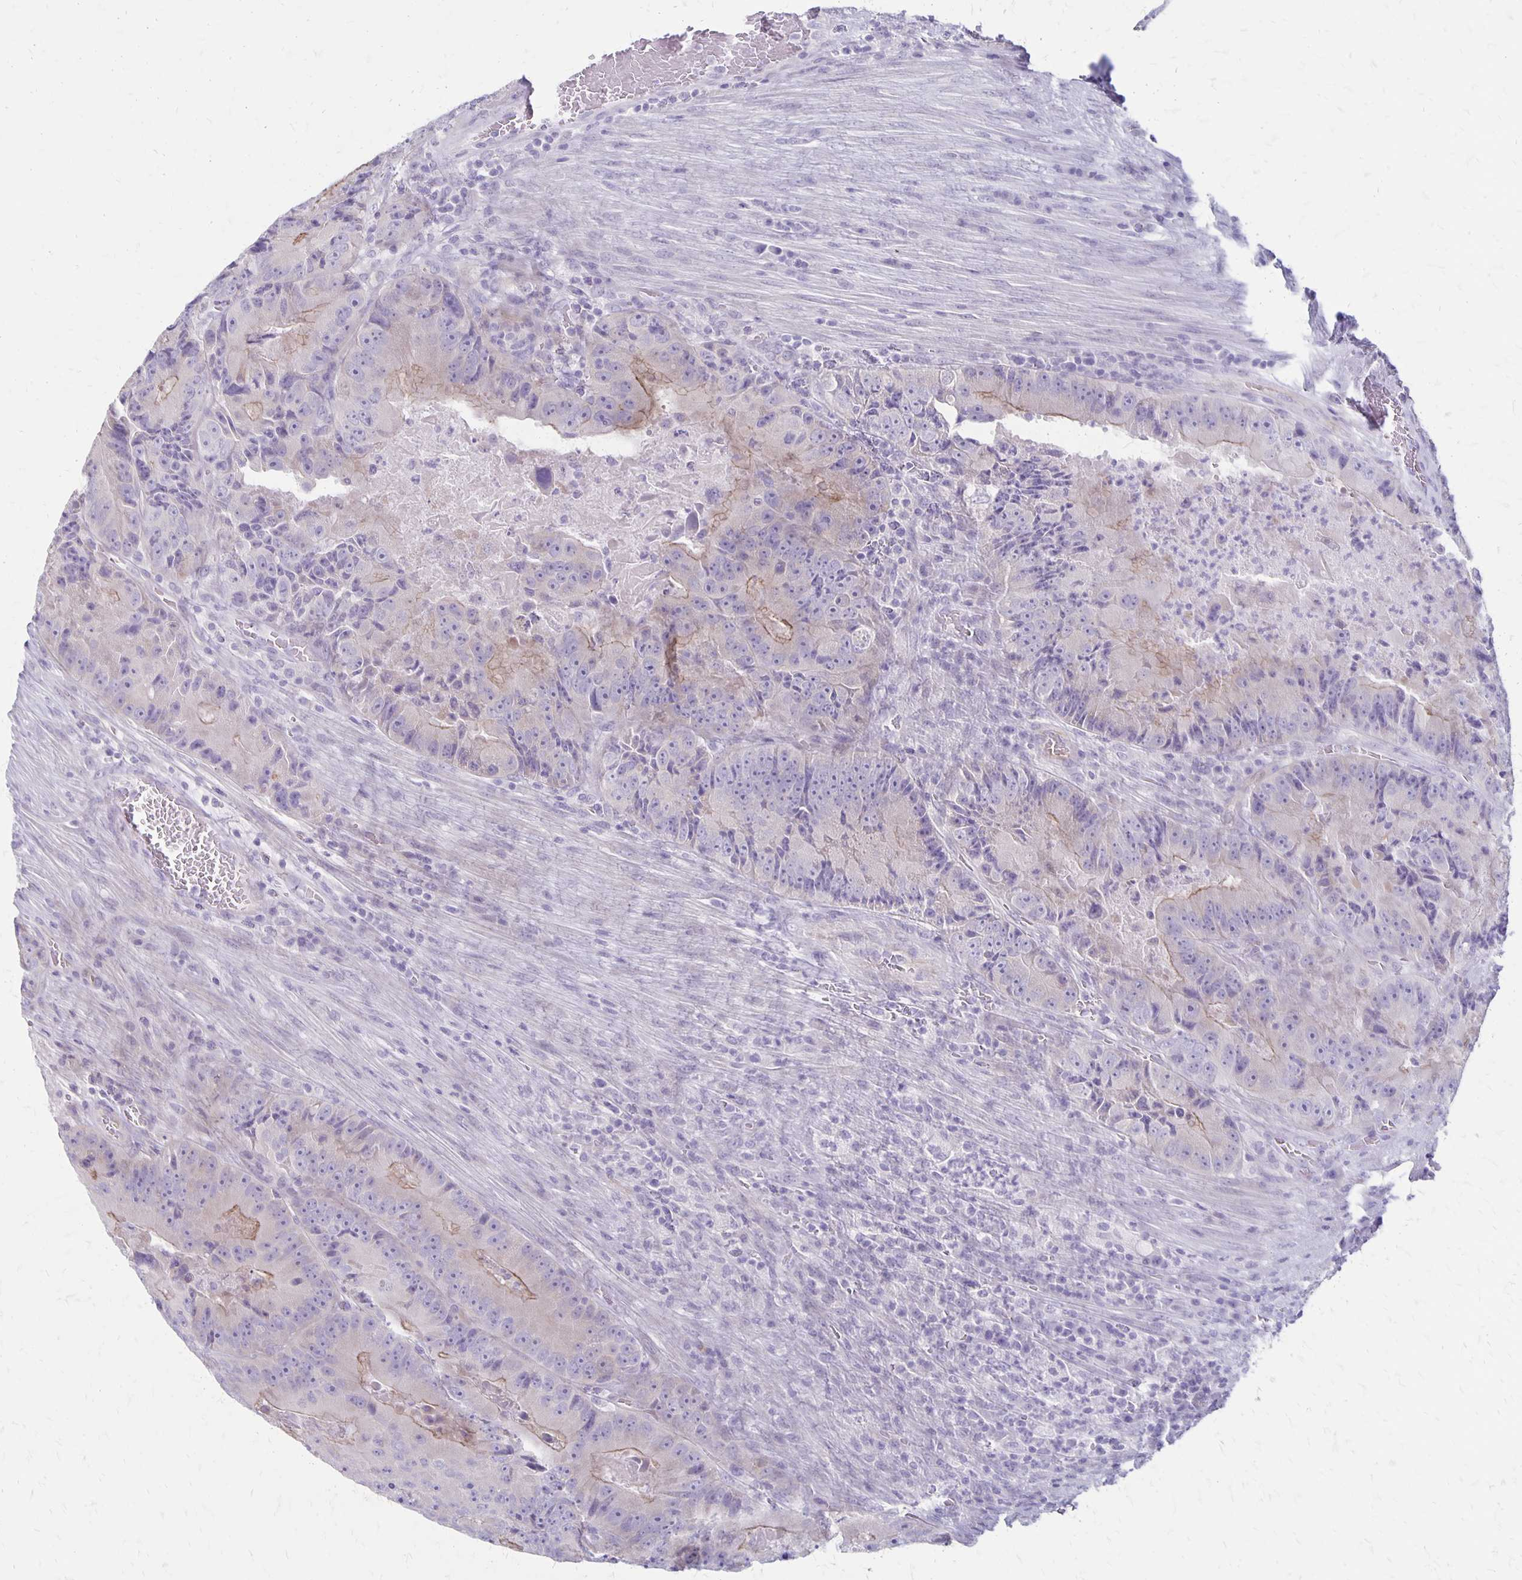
{"staining": {"intensity": "weak", "quantity": "25%-75%", "location": "cytoplasmic/membranous"}, "tissue": "colorectal cancer", "cell_type": "Tumor cells", "image_type": "cancer", "snomed": [{"axis": "morphology", "description": "Adenocarcinoma, NOS"}, {"axis": "topography", "description": "Colon"}], "caption": "Adenocarcinoma (colorectal) stained with a brown dye exhibits weak cytoplasmic/membranous positive expression in approximately 25%-75% of tumor cells.", "gene": "HOMER1", "patient": {"sex": "female", "age": 86}}